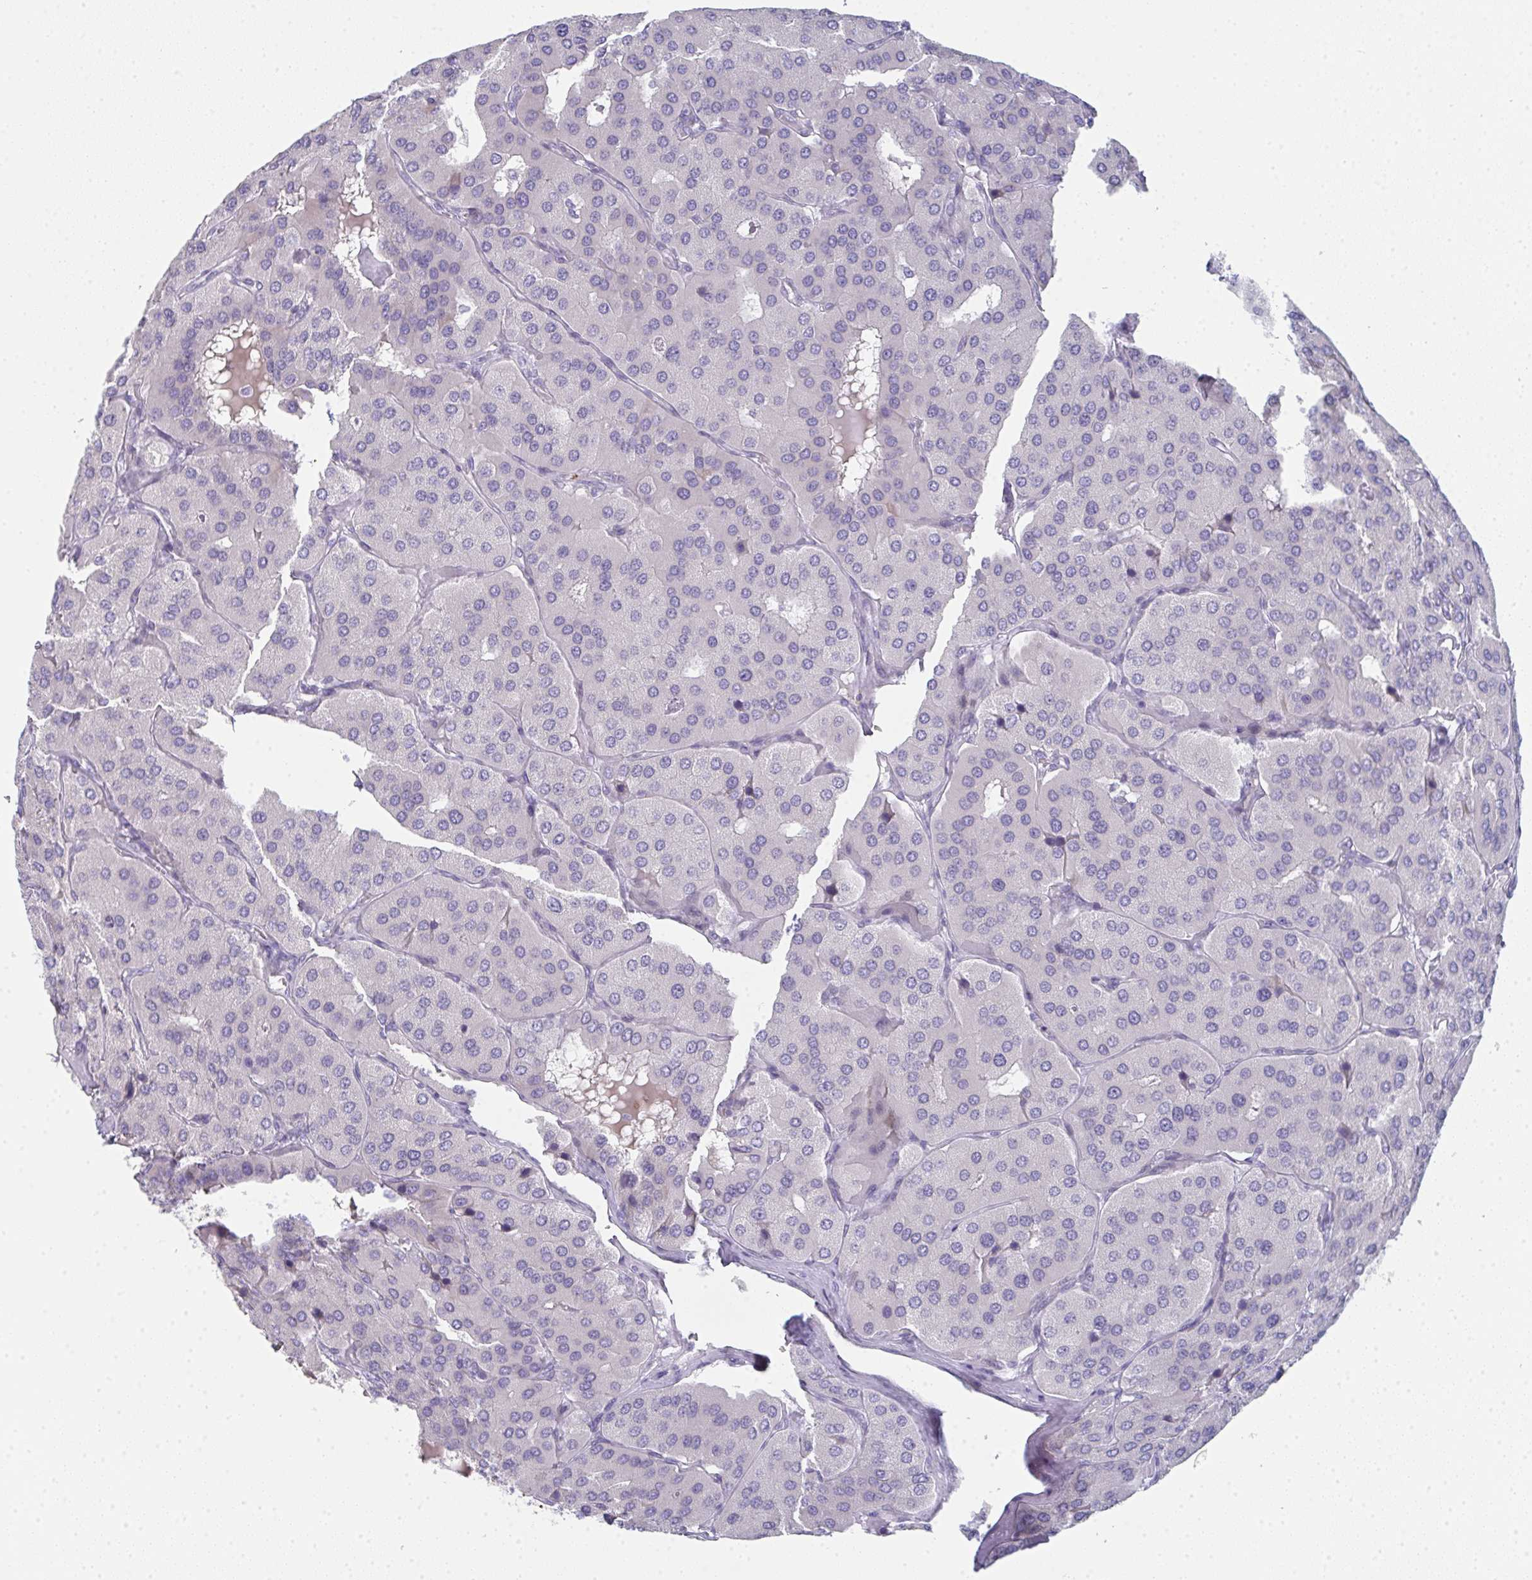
{"staining": {"intensity": "negative", "quantity": "none", "location": "none"}, "tissue": "parathyroid gland", "cell_type": "Glandular cells", "image_type": "normal", "snomed": [{"axis": "morphology", "description": "Normal tissue, NOS"}, {"axis": "morphology", "description": "Adenoma, NOS"}, {"axis": "topography", "description": "Parathyroid gland"}], "caption": "Immunohistochemistry of unremarkable human parathyroid gland demonstrates no expression in glandular cells.", "gene": "A1CF", "patient": {"sex": "female", "age": 86}}